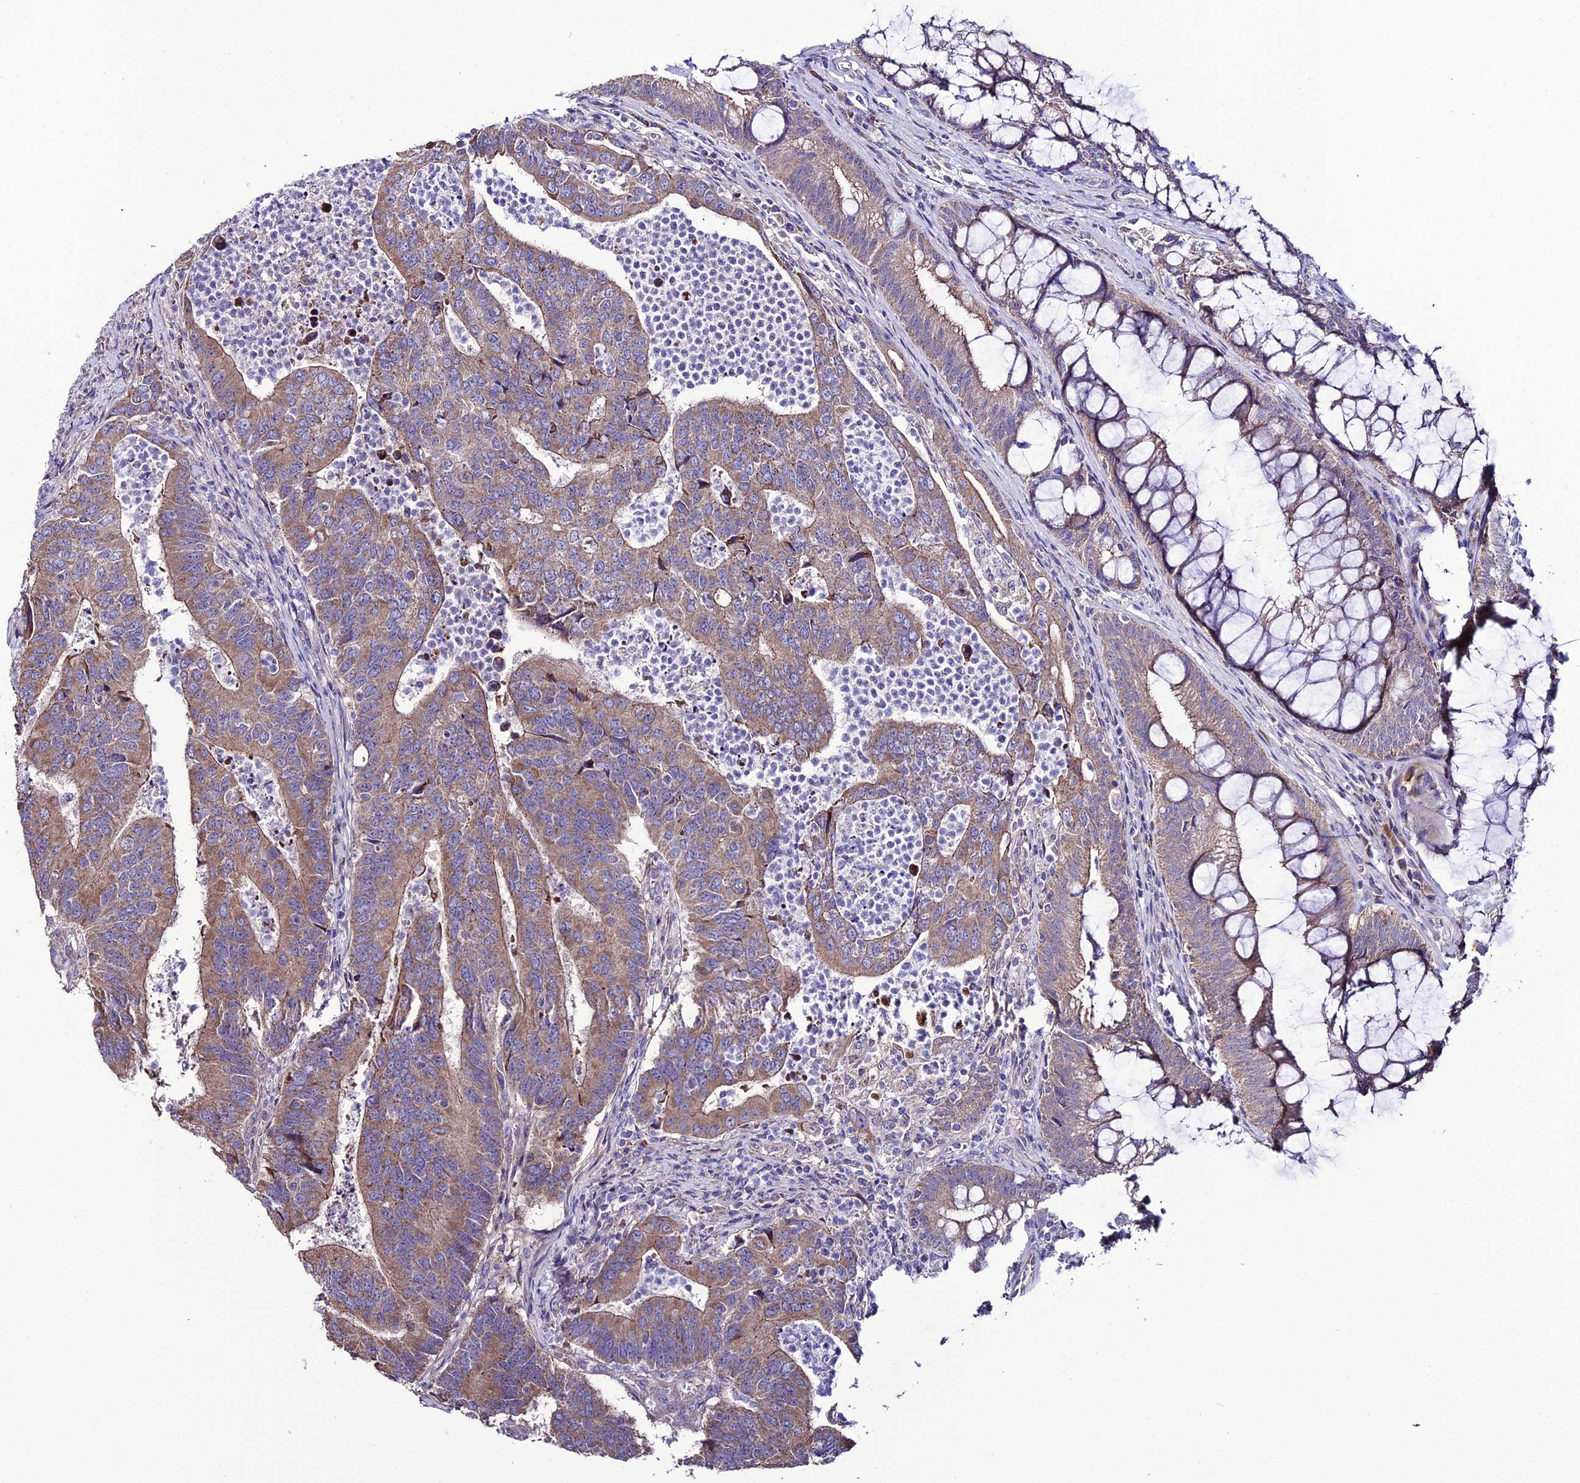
{"staining": {"intensity": "moderate", "quantity": ">75%", "location": "cytoplasmic/membranous"}, "tissue": "colorectal cancer", "cell_type": "Tumor cells", "image_type": "cancer", "snomed": [{"axis": "morphology", "description": "Adenocarcinoma, NOS"}, {"axis": "topography", "description": "Colon"}], "caption": "Immunohistochemical staining of colorectal cancer (adenocarcinoma) exhibits moderate cytoplasmic/membranous protein expression in about >75% of tumor cells.", "gene": "HOGA1", "patient": {"sex": "female", "age": 67}}